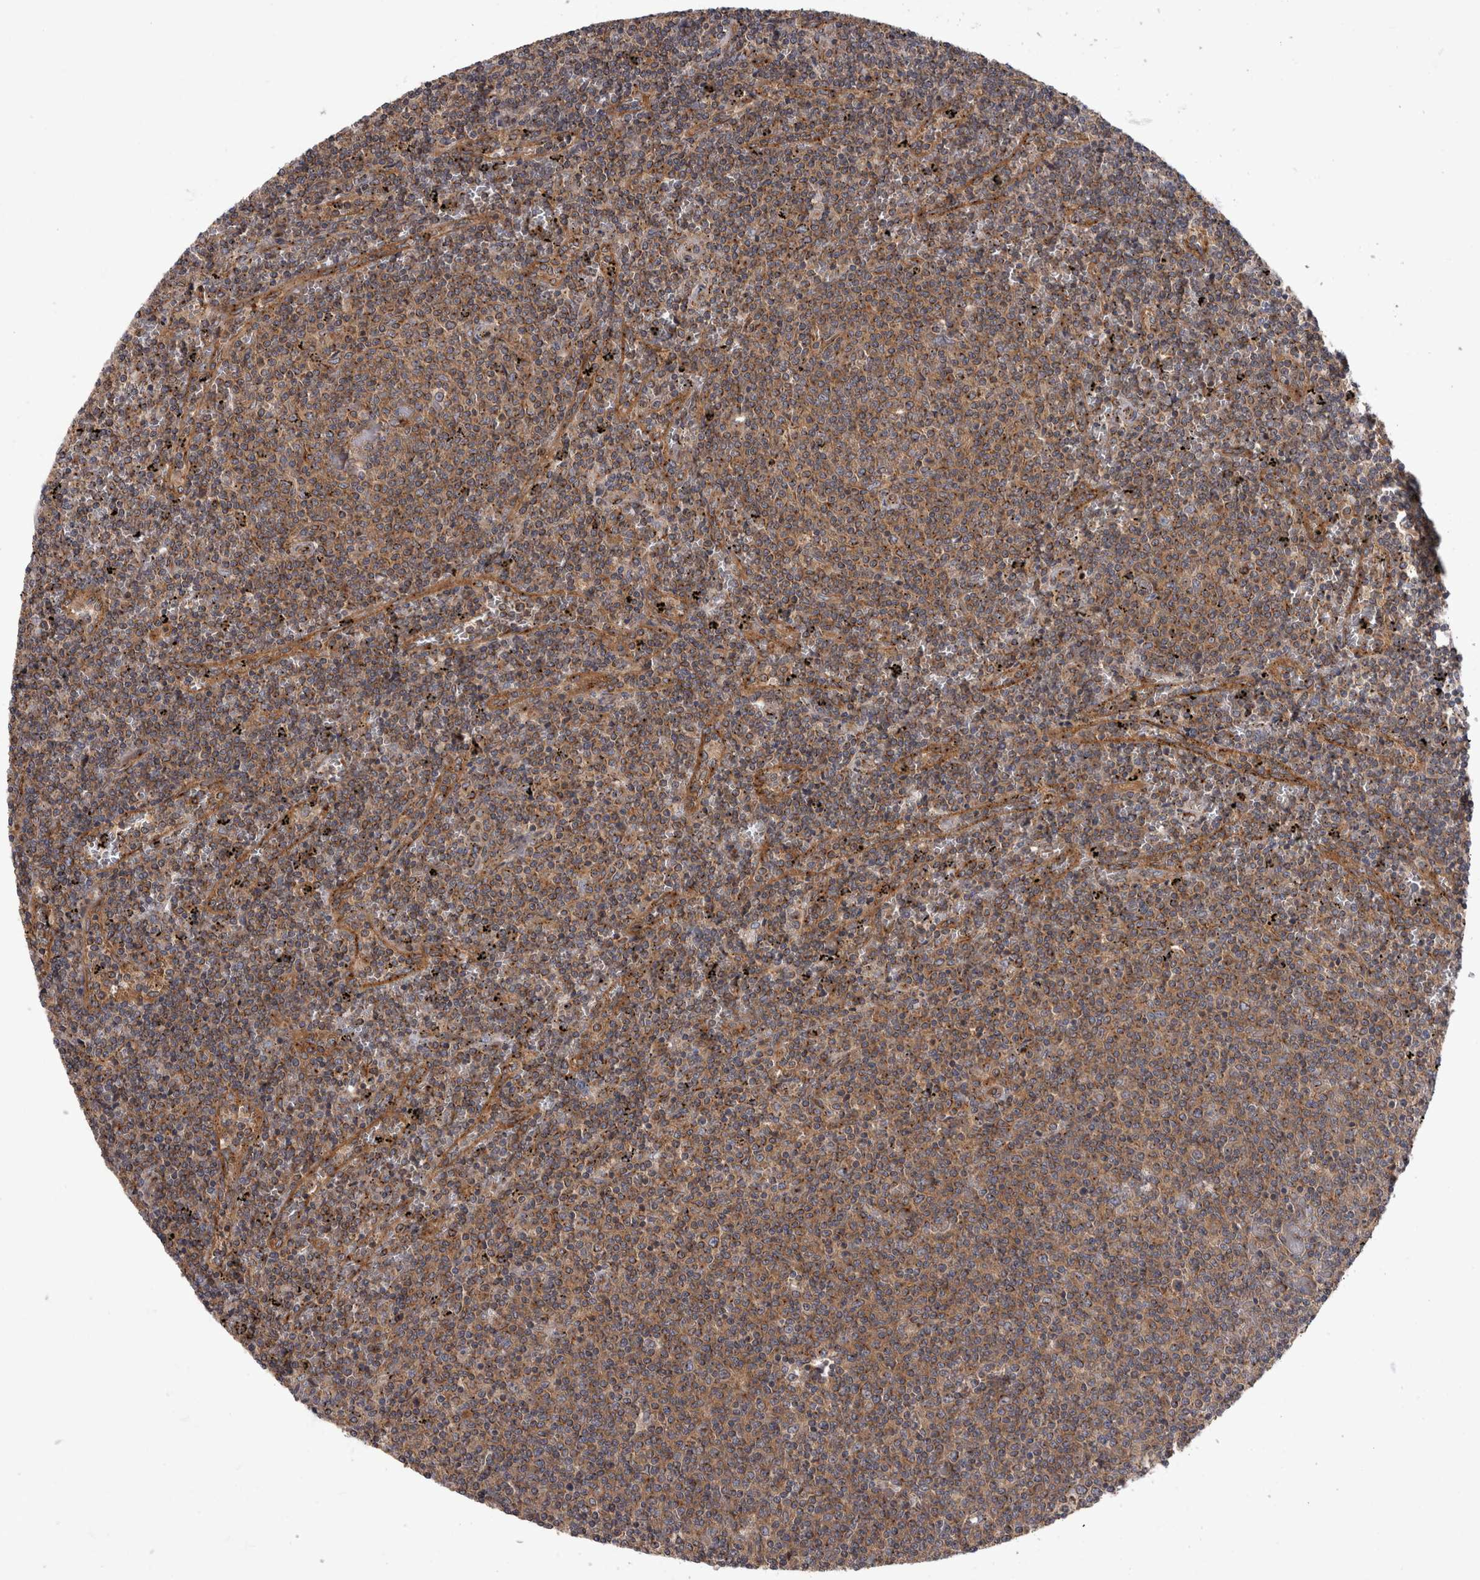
{"staining": {"intensity": "weak", "quantity": ">75%", "location": "cytoplasmic/membranous"}, "tissue": "lymphoma", "cell_type": "Tumor cells", "image_type": "cancer", "snomed": [{"axis": "morphology", "description": "Malignant lymphoma, non-Hodgkin's type, Low grade"}, {"axis": "topography", "description": "Spleen"}], "caption": "Immunohistochemistry (IHC) micrograph of human lymphoma stained for a protein (brown), which exhibits low levels of weak cytoplasmic/membranous staining in approximately >75% of tumor cells.", "gene": "HOOK3", "patient": {"sex": "female", "age": 50}}